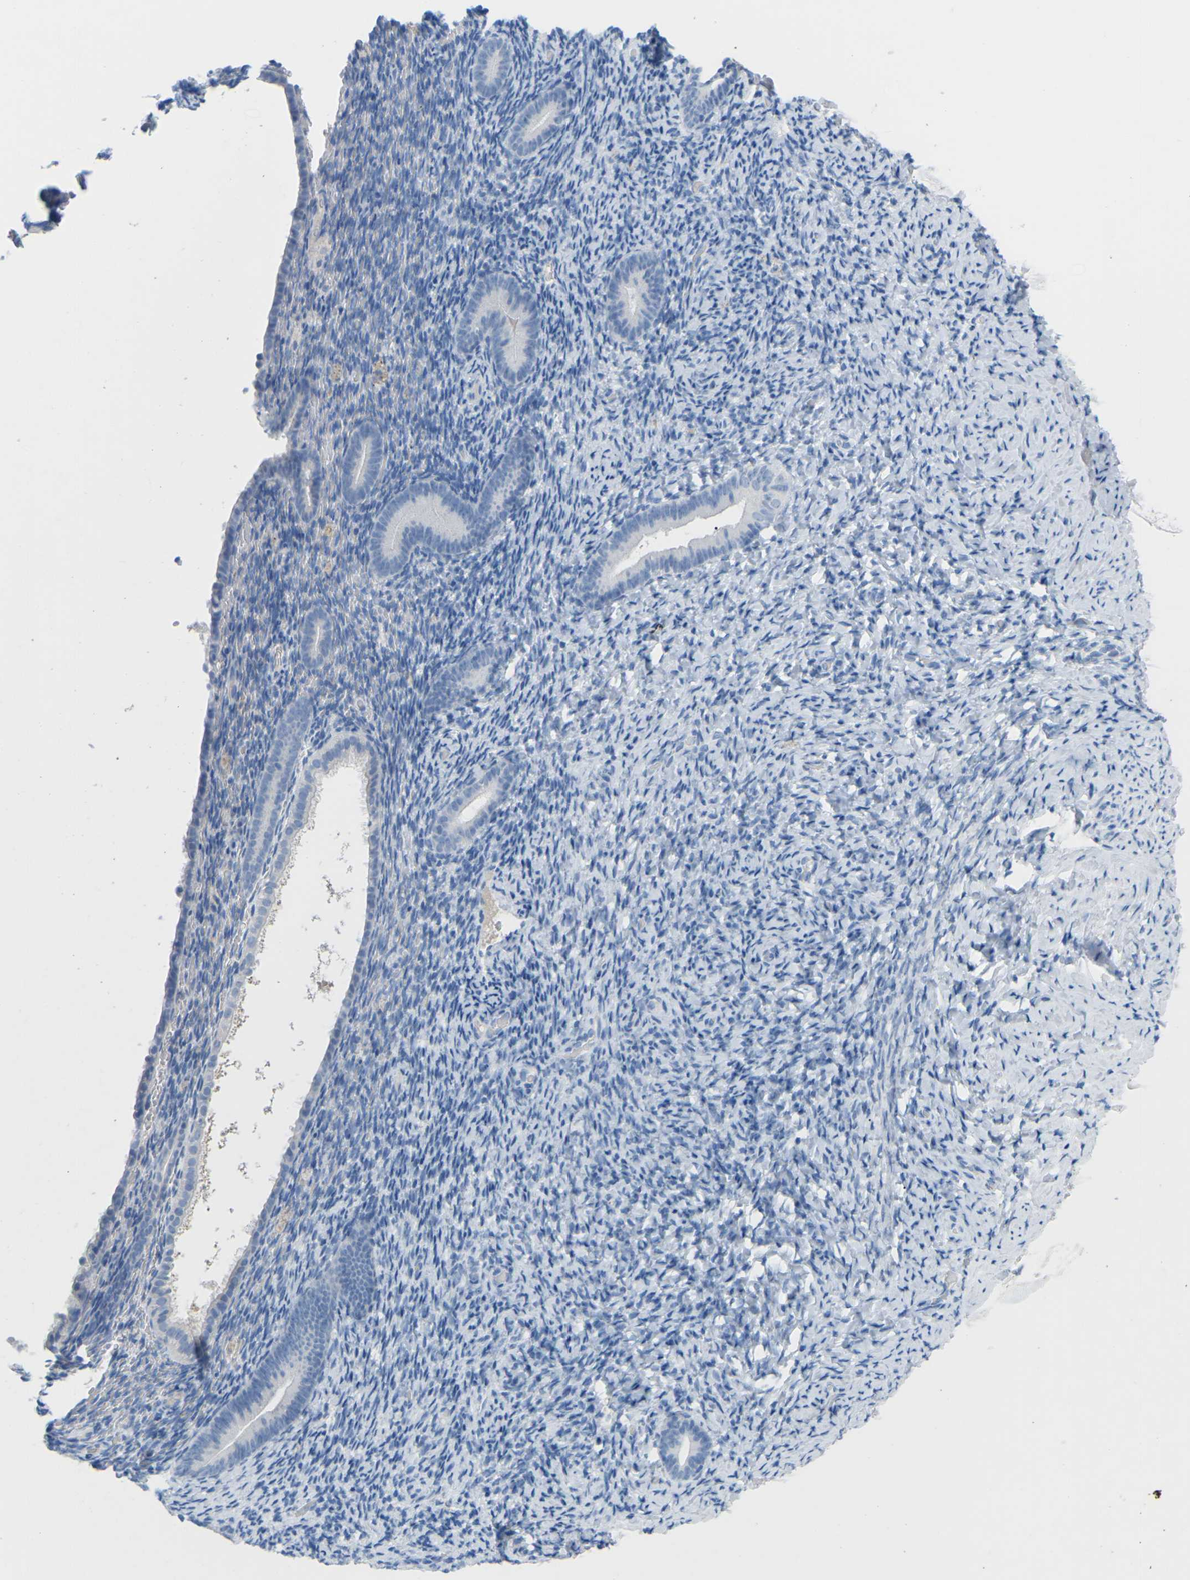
{"staining": {"intensity": "negative", "quantity": "none", "location": "none"}, "tissue": "endometrium", "cell_type": "Cells in endometrial stroma", "image_type": "normal", "snomed": [{"axis": "morphology", "description": "Normal tissue, NOS"}, {"axis": "topography", "description": "Endometrium"}], "caption": "IHC of benign endometrium shows no positivity in cells in endometrial stroma.", "gene": "HBG2", "patient": {"sex": "female", "age": 51}}